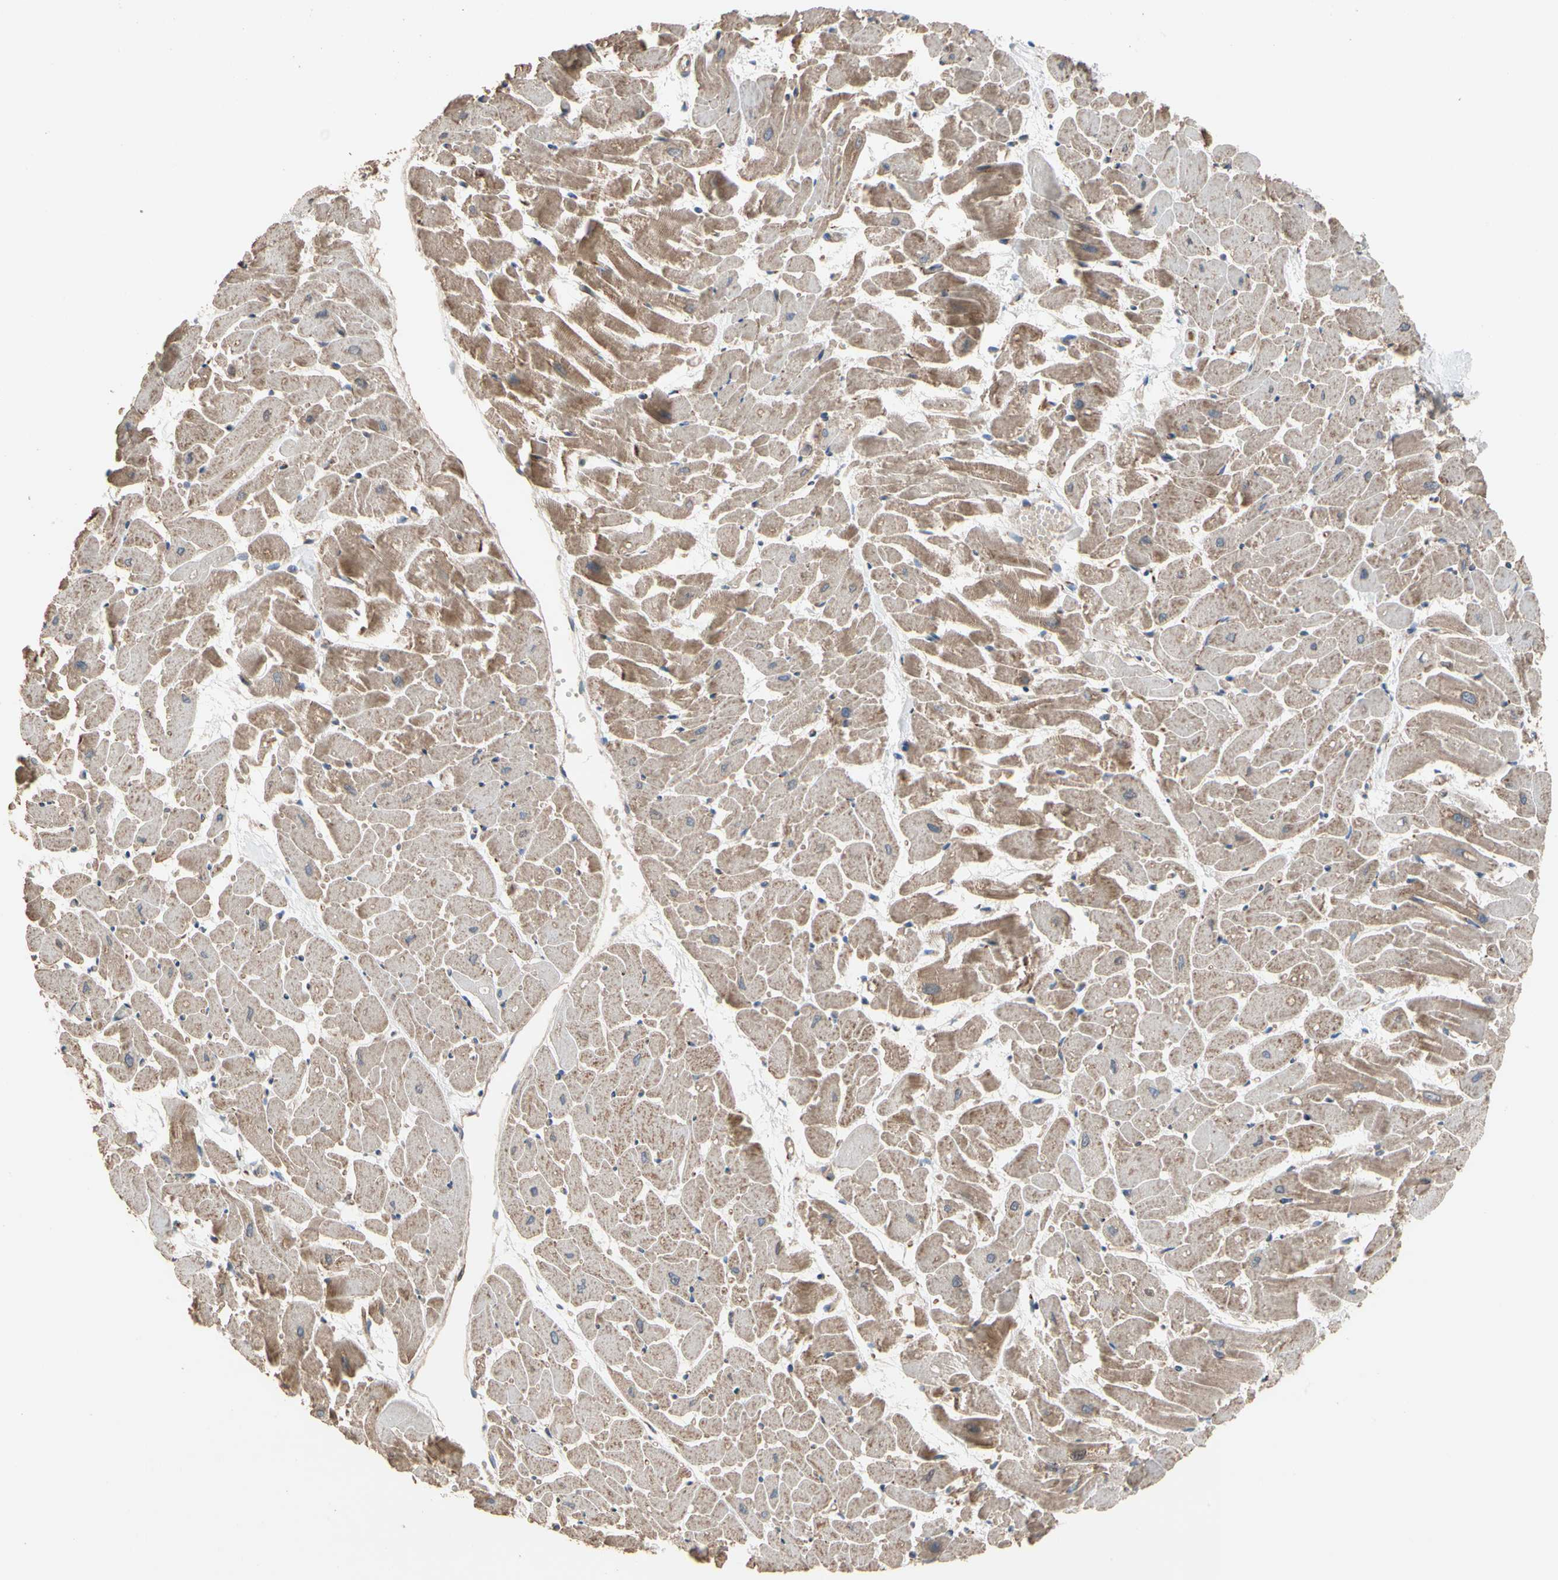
{"staining": {"intensity": "weak", "quantity": ">75%", "location": "cytoplasmic/membranous"}, "tissue": "heart muscle", "cell_type": "Cardiomyocytes", "image_type": "normal", "snomed": [{"axis": "morphology", "description": "Normal tissue, NOS"}, {"axis": "topography", "description": "Heart"}], "caption": "Cardiomyocytes show weak cytoplasmic/membranous positivity in about >75% of cells in unremarkable heart muscle.", "gene": "GCK", "patient": {"sex": "female", "age": 19}}